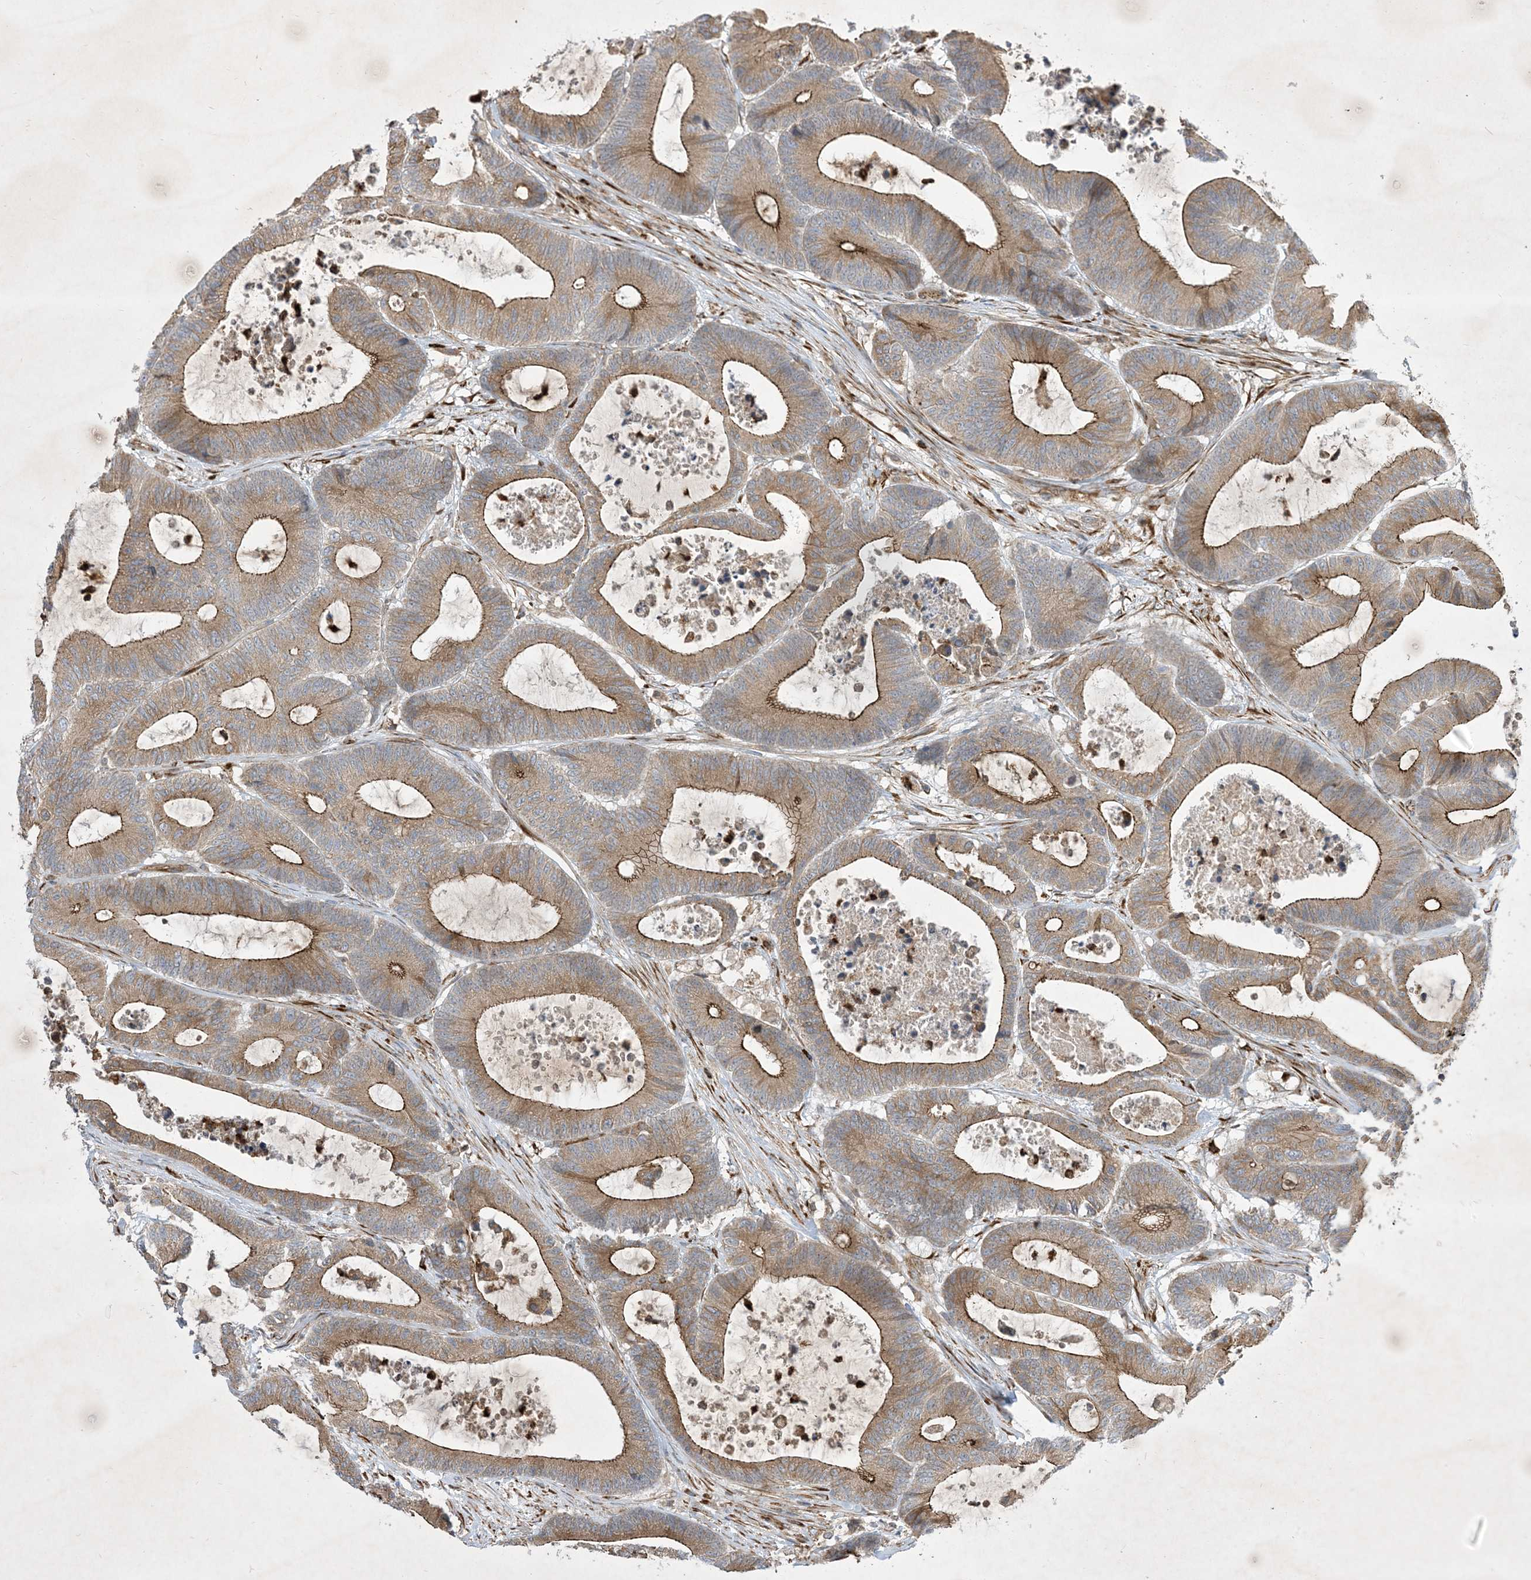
{"staining": {"intensity": "moderate", "quantity": ">75%", "location": "cytoplasmic/membranous"}, "tissue": "colorectal cancer", "cell_type": "Tumor cells", "image_type": "cancer", "snomed": [{"axis": "morphology", "description": "Adenocarcinoma, NOS"}, {"axis": "topography", "description": "Colon"}], "caption": "Adenocarcinoma (colorectal) stained for a protein reveals moderate cytoplasmic/membranous positivity in tumor cells.", "gene": "OTOP1", "patient": {"sex": "female", "age": 84}}